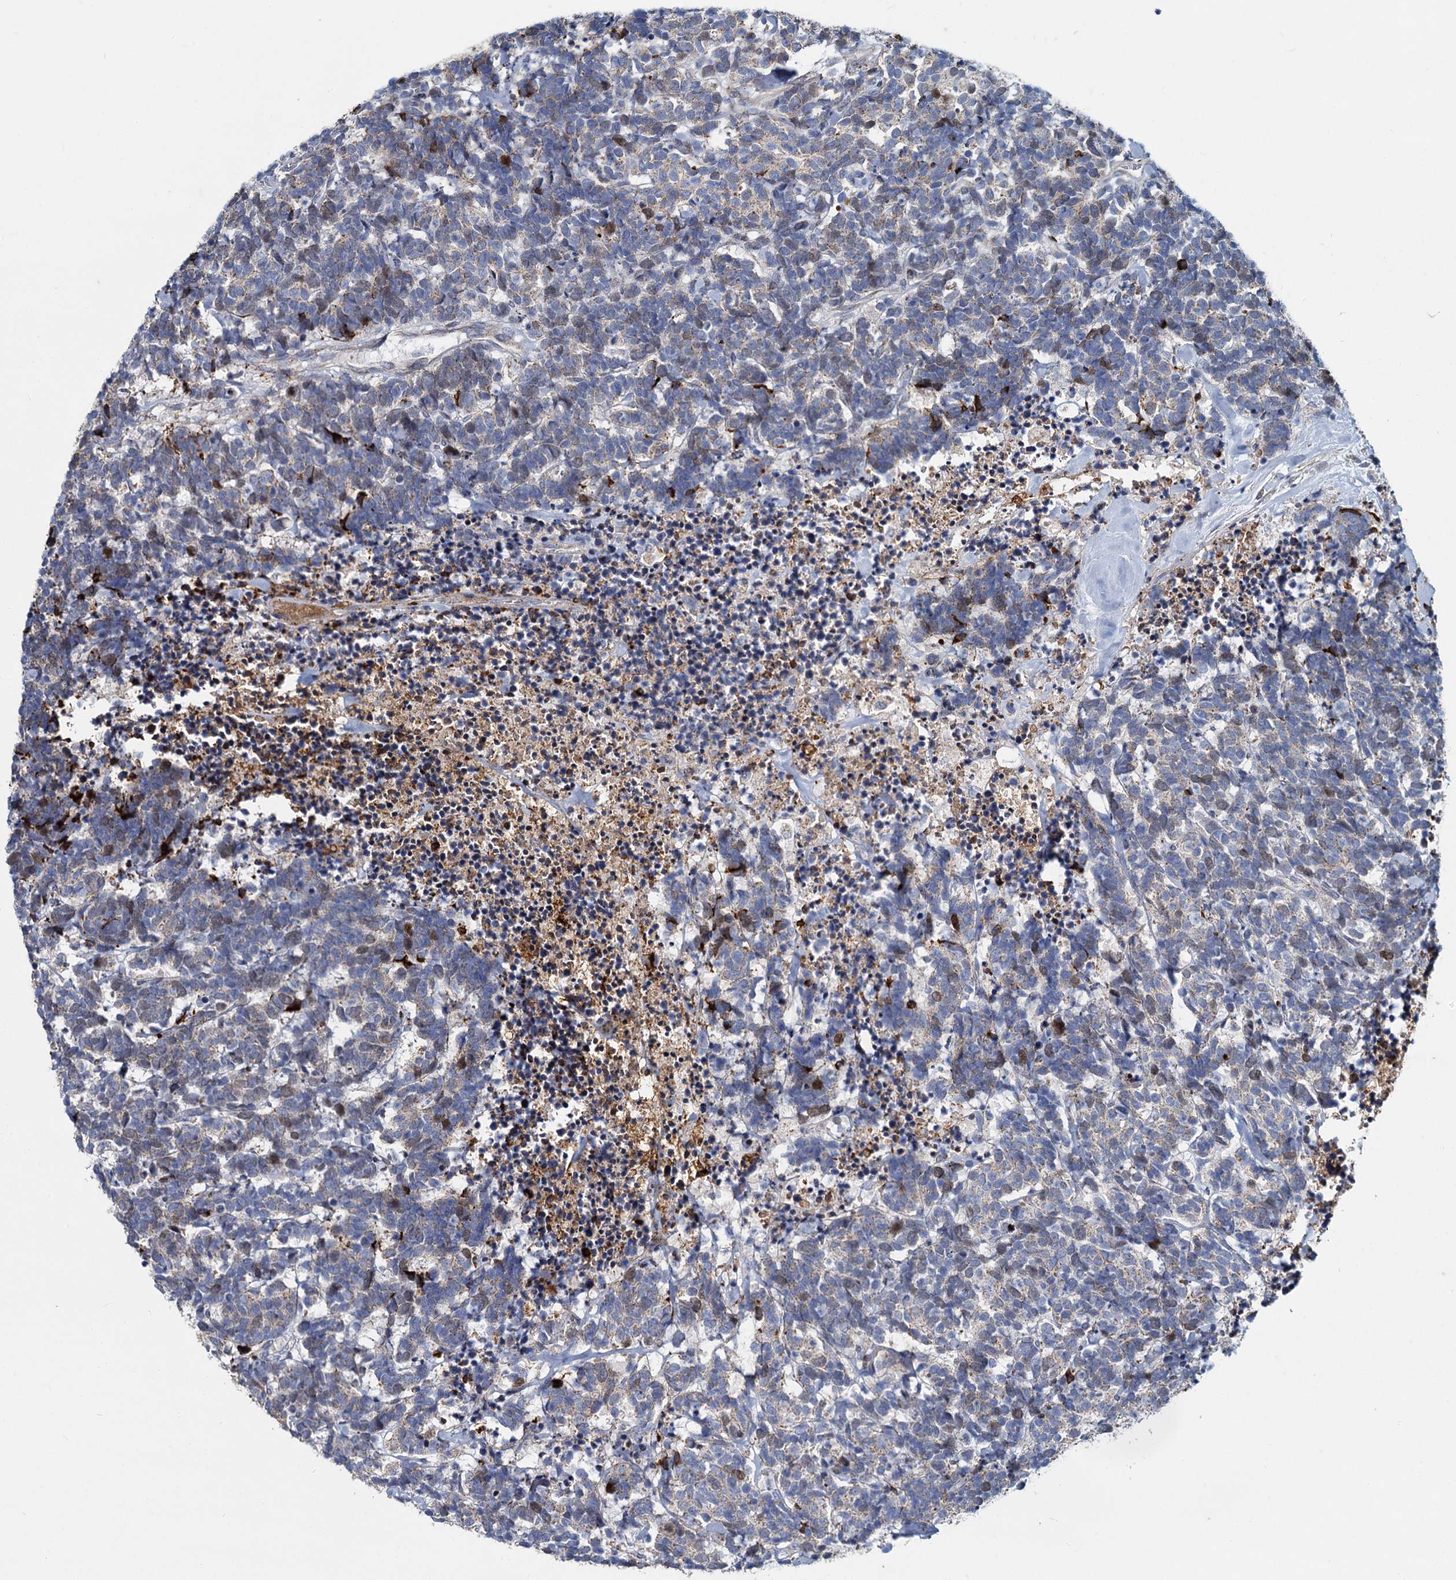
{"staining": {"intensity": "weak", "quantity": "25%-75%", "location": "cytoplasmic/membranous"}, "tissue": "carcinoid", "cell_type": "Tumor cells", "image_type": "cancer", "snomed": [{"axis": "morphology", "description": "Carcinoma, NOS"}, {"axis": "morphology", "description": "Carcinoid, malignant, NOS"}, {"axis": "topography", "description": "Urinary bladder"}], "caption": "Tumor cells exhibit low levels of weak cytoplasmic/membranous expression in approximately 25%-75% of cells in carcinoid.", "gene": "DCUN1D2", "patient": {"sex": "male", "age": 57}}